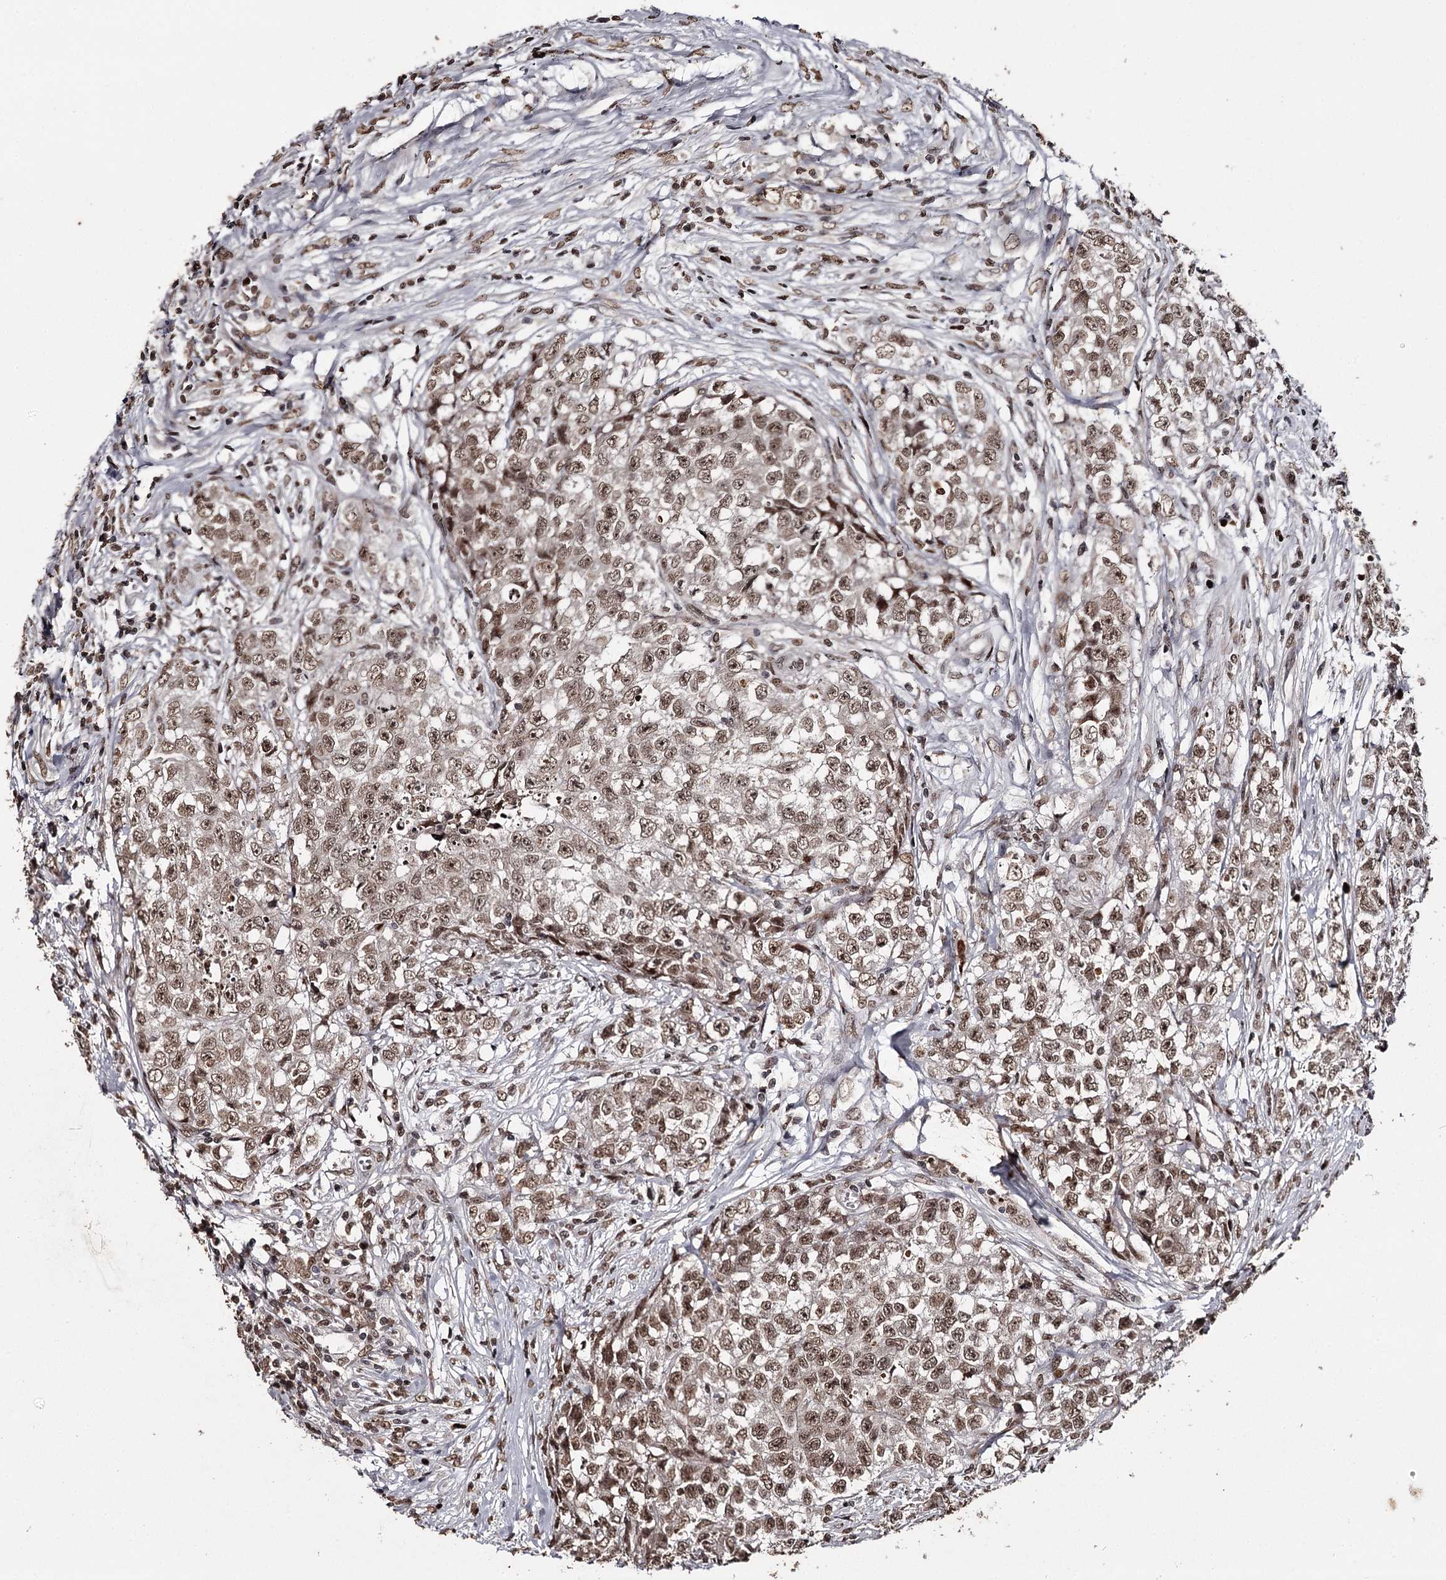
{"staining": {"intensity": "moderate", "quantity": ">75%", "location": "nuclear"}, "tissue": "testis cancer", "cell_type": "Tumor cells", "image_type": "cancer", "snomed": [{"axis": "morphology", "description": "Seminoma, NOS"}, {"axis": "morphology", "description": "Carcinoma, Embryonal, NOS"}, {"axis": "topography", "description": "Testis"}], "caption": "A brown stain highlights moderate nuclear expression of a protein in human embryonal carcinoma (testis) tumor cells.", "gene": "THYN1", "patient": {"sex": "male", "age": 43}}